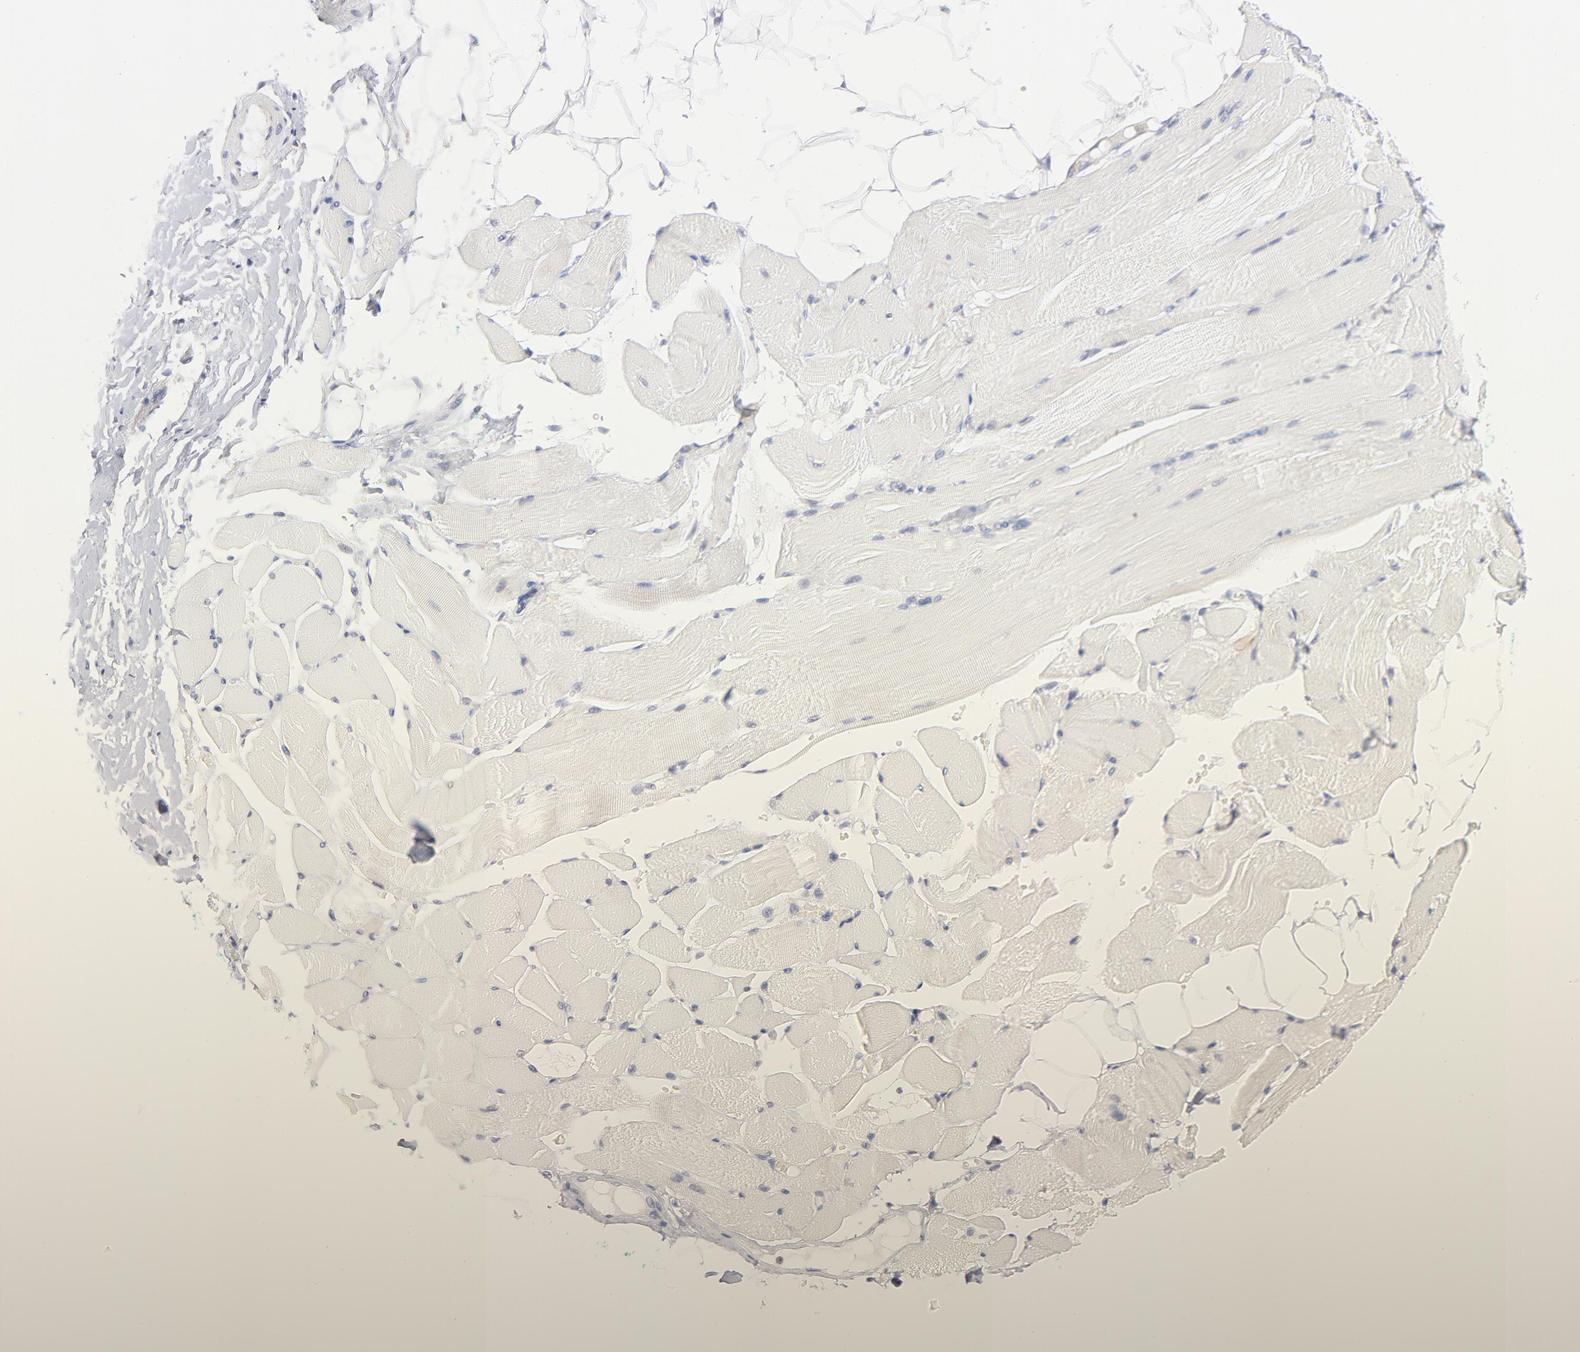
{"staining": {"intensity": "negative", "quantity": "none", "location": "none"}, "tissue": "skeletal muscle", "cell_type": "Myocytes", "image_type": "normal", "snomed": [{"axis": "morphology", "description": "Normal tissue, NOS"}, {"axis": "topography", "description": "Skeletal muscle"}, {"axis": "topography", "description": "Peripheral nerve tissue"}], "caption": "Protein analysis of benign skeletal muscle demonstrates no significant staining in myocytes.", "gene": "TST", "patient": {"sex": "female", "age": 84}}